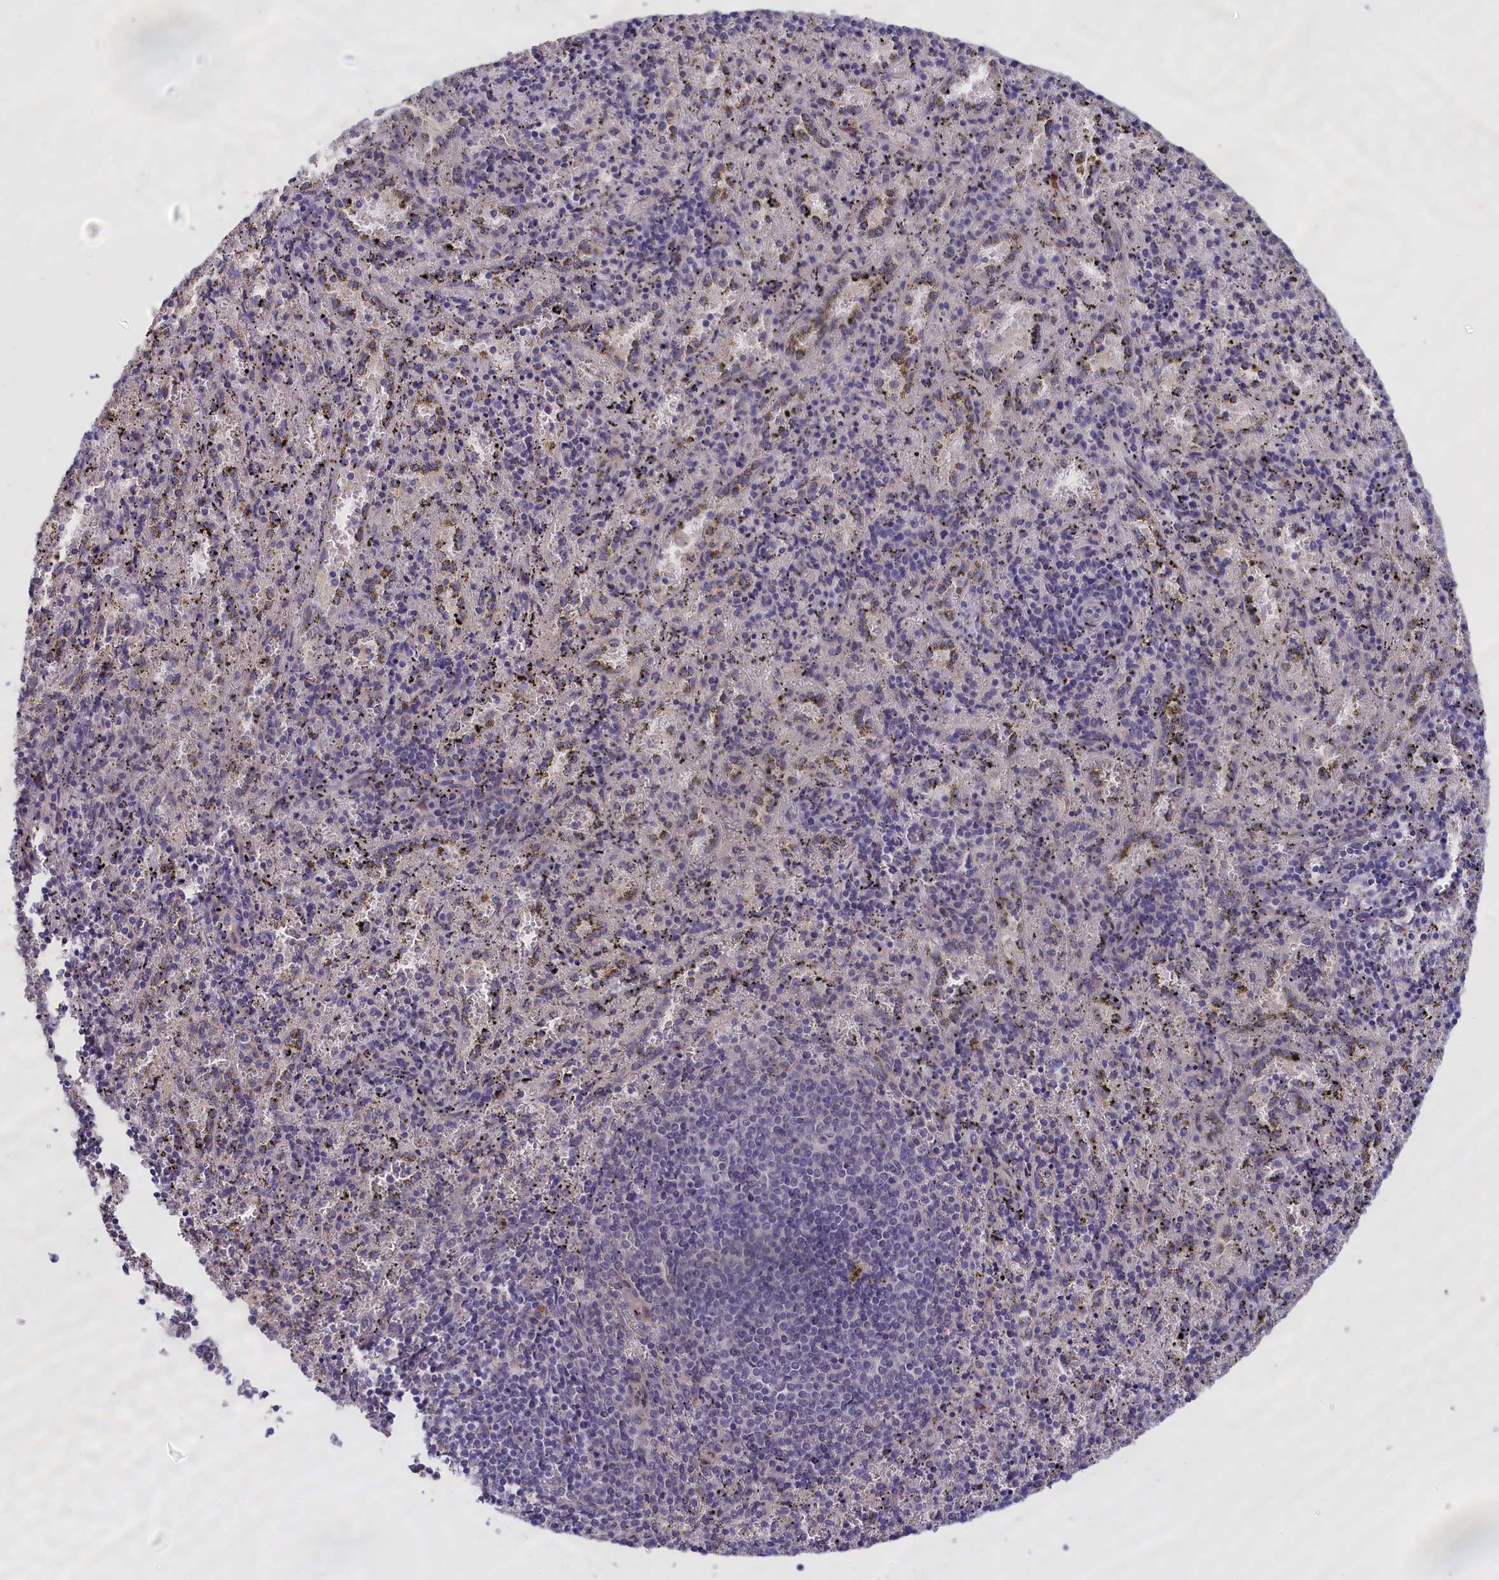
{"staining": {"intensity": "negative", "quantity": "none", "location": "none"}, "tissue": "spleen", "cell_type": "Cells in red pulp", "image_type": "normal", "snomed": [{"axis": "morphology", "description": "Normal tissue, NOS"}, {"axis": "topography", "description": "Spleen"}], "caption": "The histopathology image demonstrates no staining of cells in red pulp in unremarkable spleen.", "gene": "IGFALS", "patient": {"sex": "male", "age": 11}}